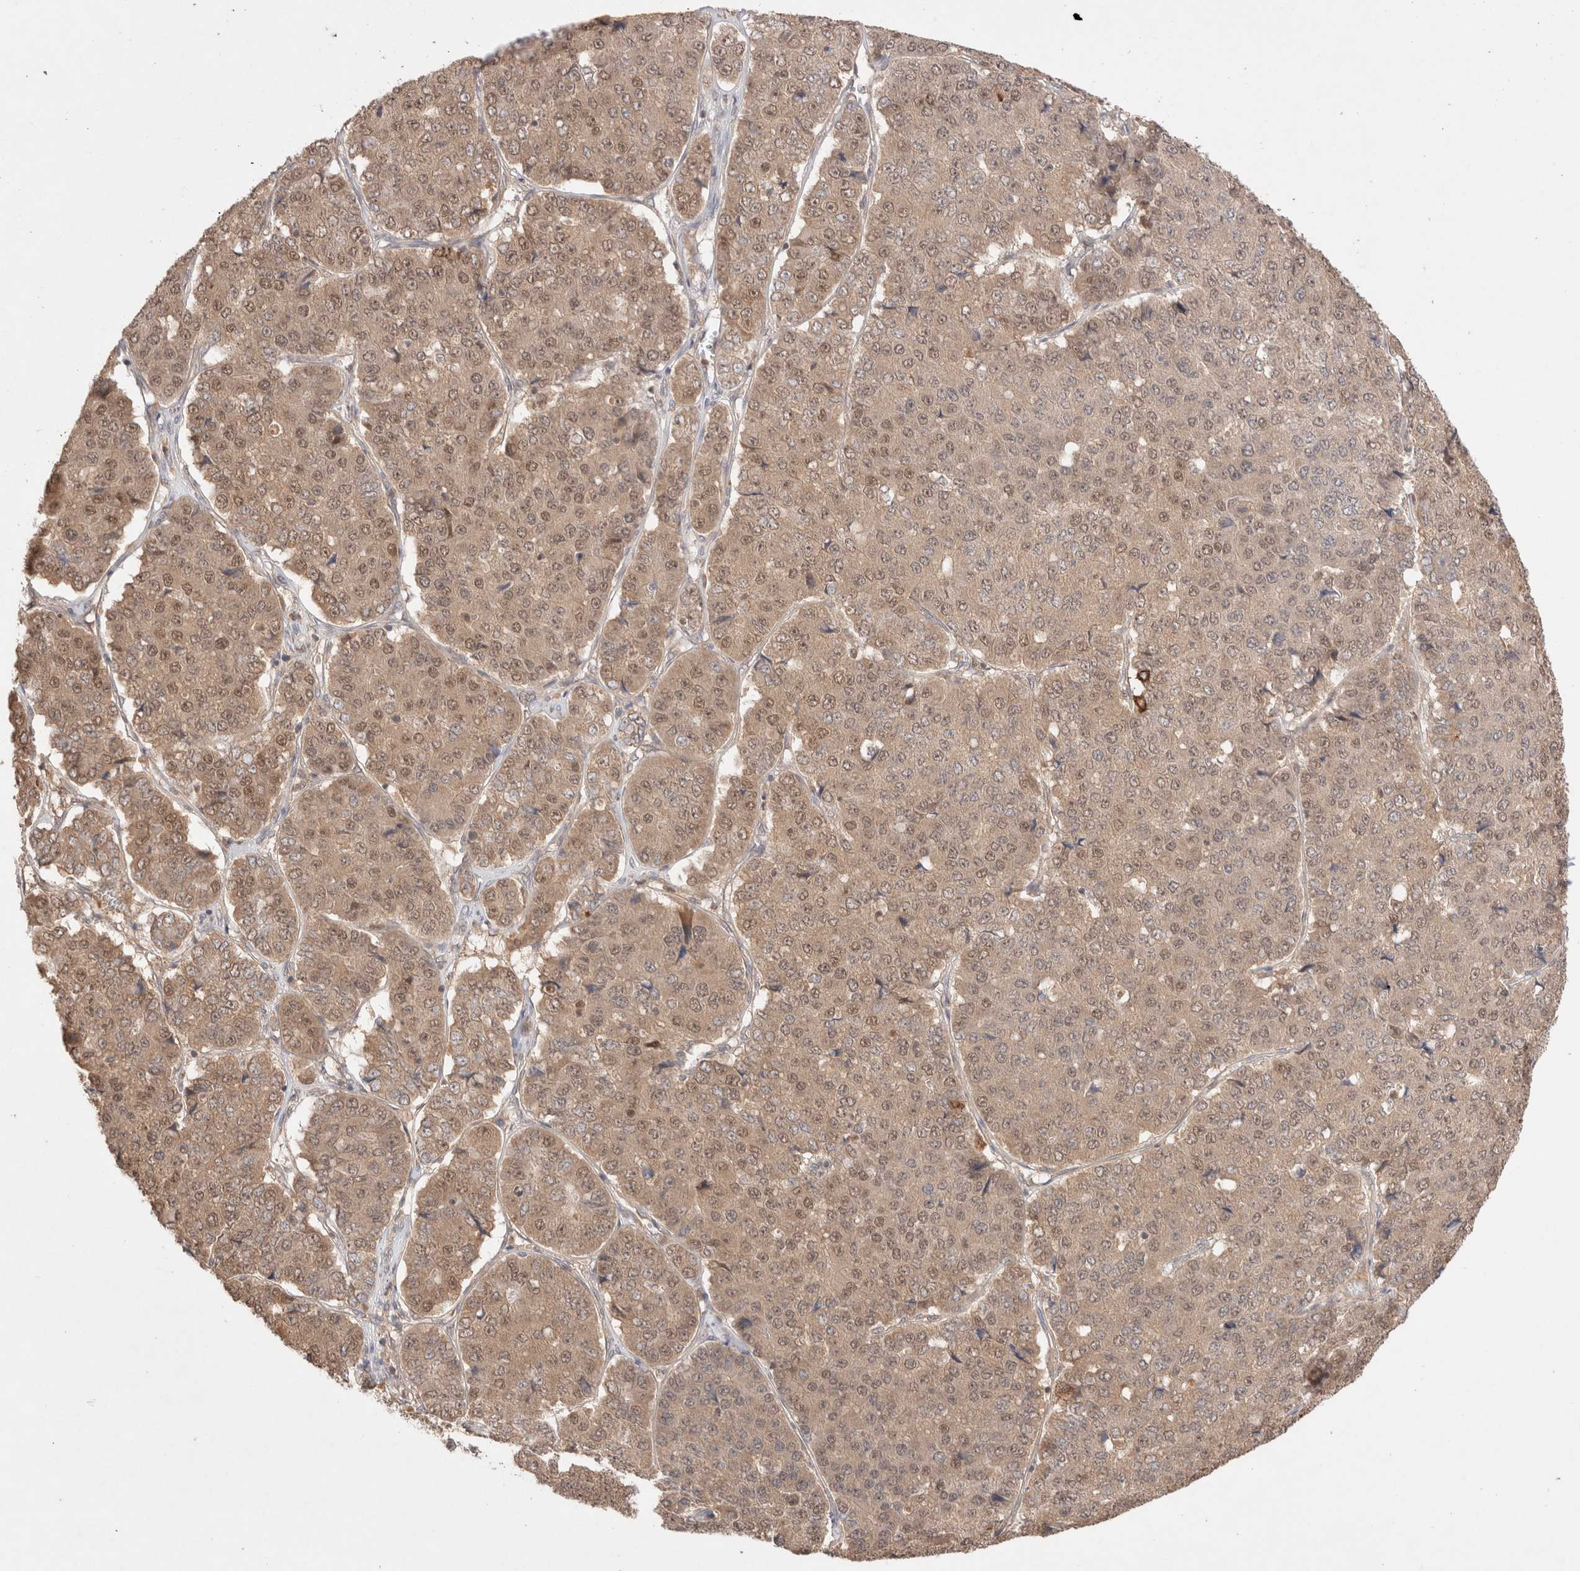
{"staining": {"intensity": "weak", "quantity": ">75%", "location": "cytoplasmic/membranous,nuclear"}, "tissue": "pancreatic cancer", "cell_type": "Tumor cells", "image_type": "cancer", "snomed": [{"axis": "morphology", "description": "Adenocarcinoma, NOS"}, {"axis": "topography", "description": "Pancreas"}], "caption": "Weak cytoplasmic/membranous and nuclear staining is identified in about >75% of tumor cells in pancreatic cancer (adenocarcinoma).", "gene": "CARNMT1", "patient": {"sex": "male", "age": 50}}